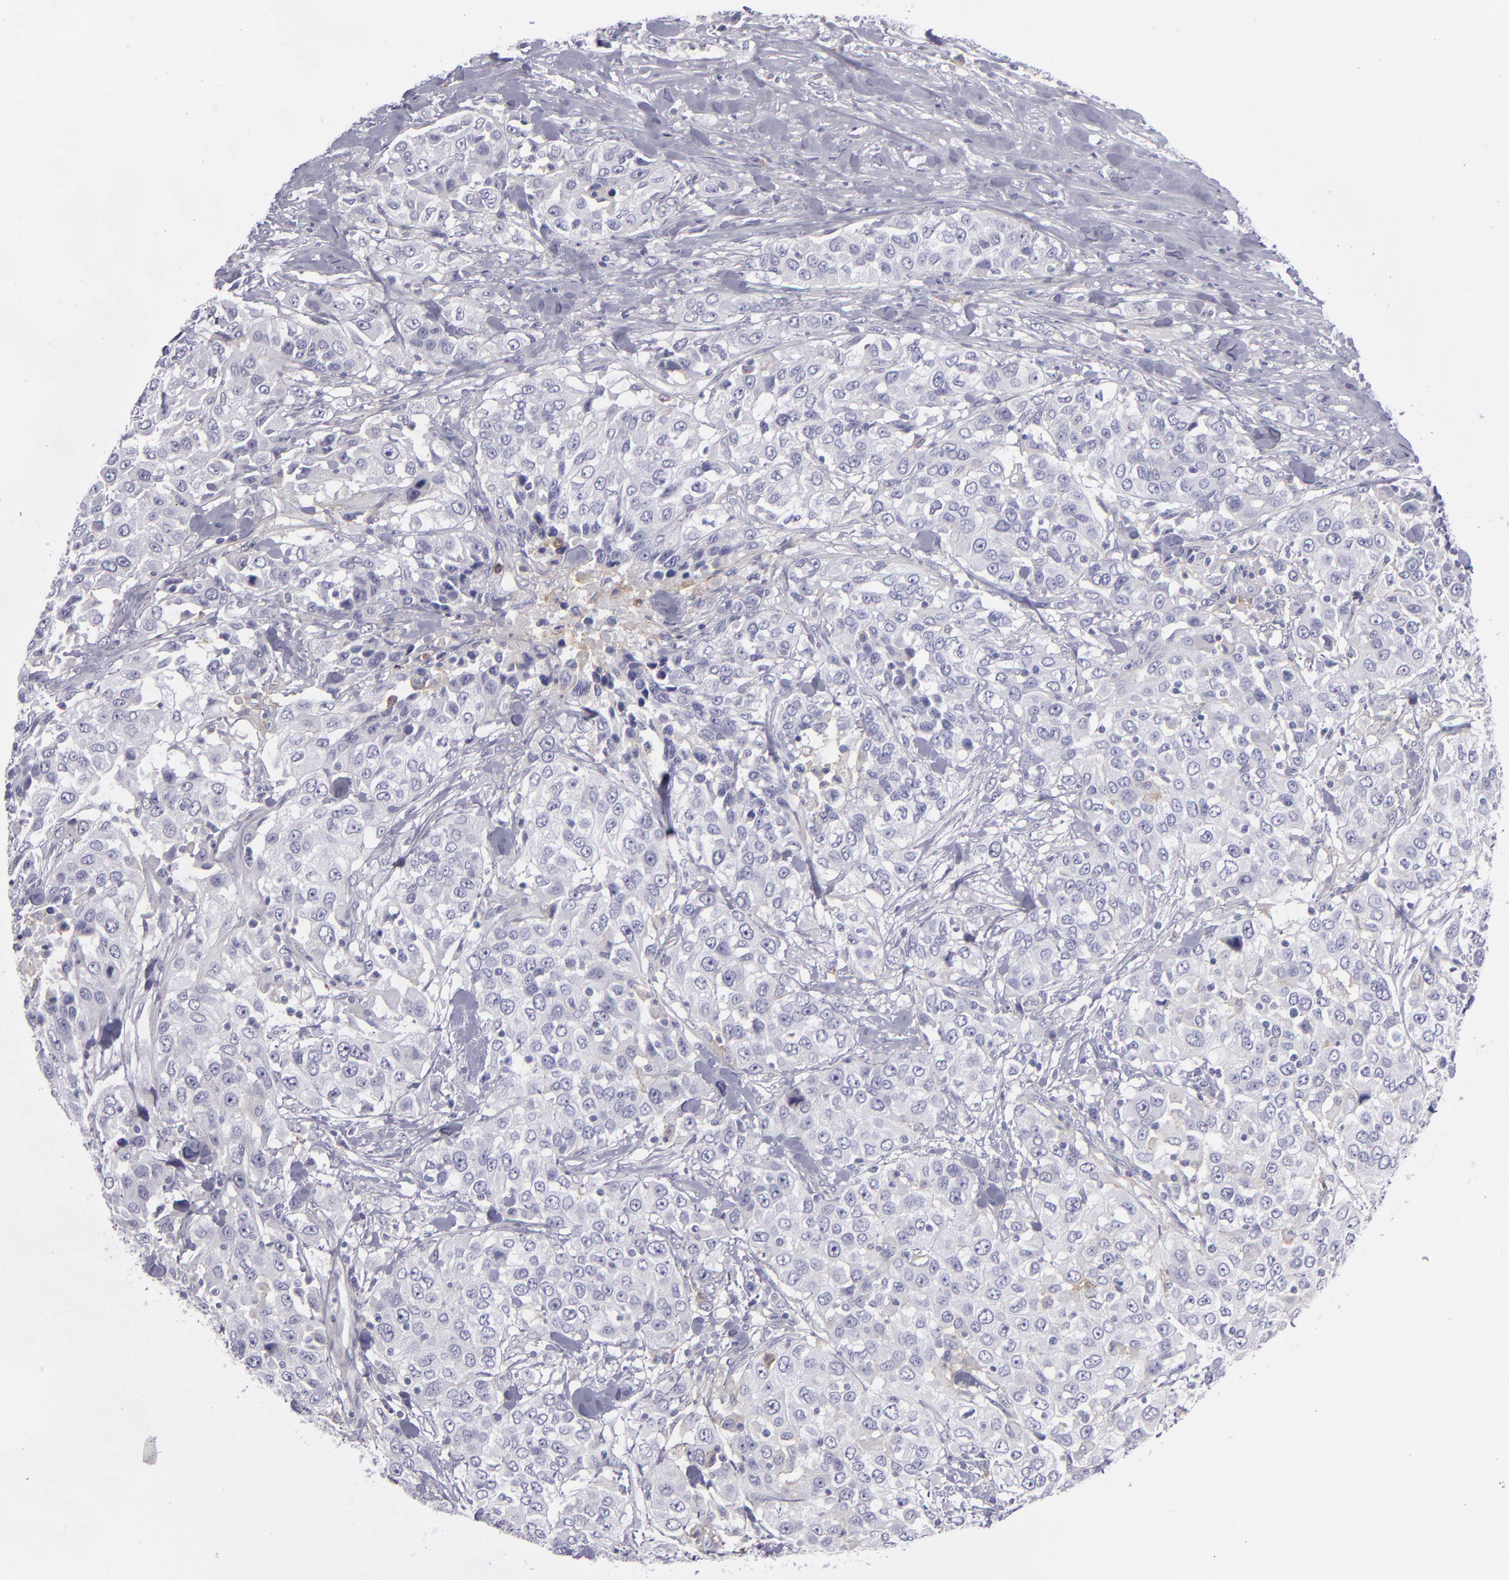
{"staining": {"intensity": "negative", "quantity": "none", "location": "none"}, "tissue": "urothelial cancer", "cell_type": "Tumor cells", "image_type": "cancer", "snomed": [{"axis": "morphology", "description": "Urothelial carcinoma, High grade"}, {"axis": "topography", "description": "Urinary bladder"}], "caption": "High magnification brightfield microscopy of urothelial cancer stained with DAB (3,3'-diaminobenzidine) (brown) and counterstained with hematoxylin (blue): tumor cells show no significant positivity. The staining is performed using DAB (3,3'-diaminobenzidine) brown chromogen with nuclei counter-stained in using hematoxylin.", "gene": "ANPEP", "patient": {"sex": "female", "age": 80}}